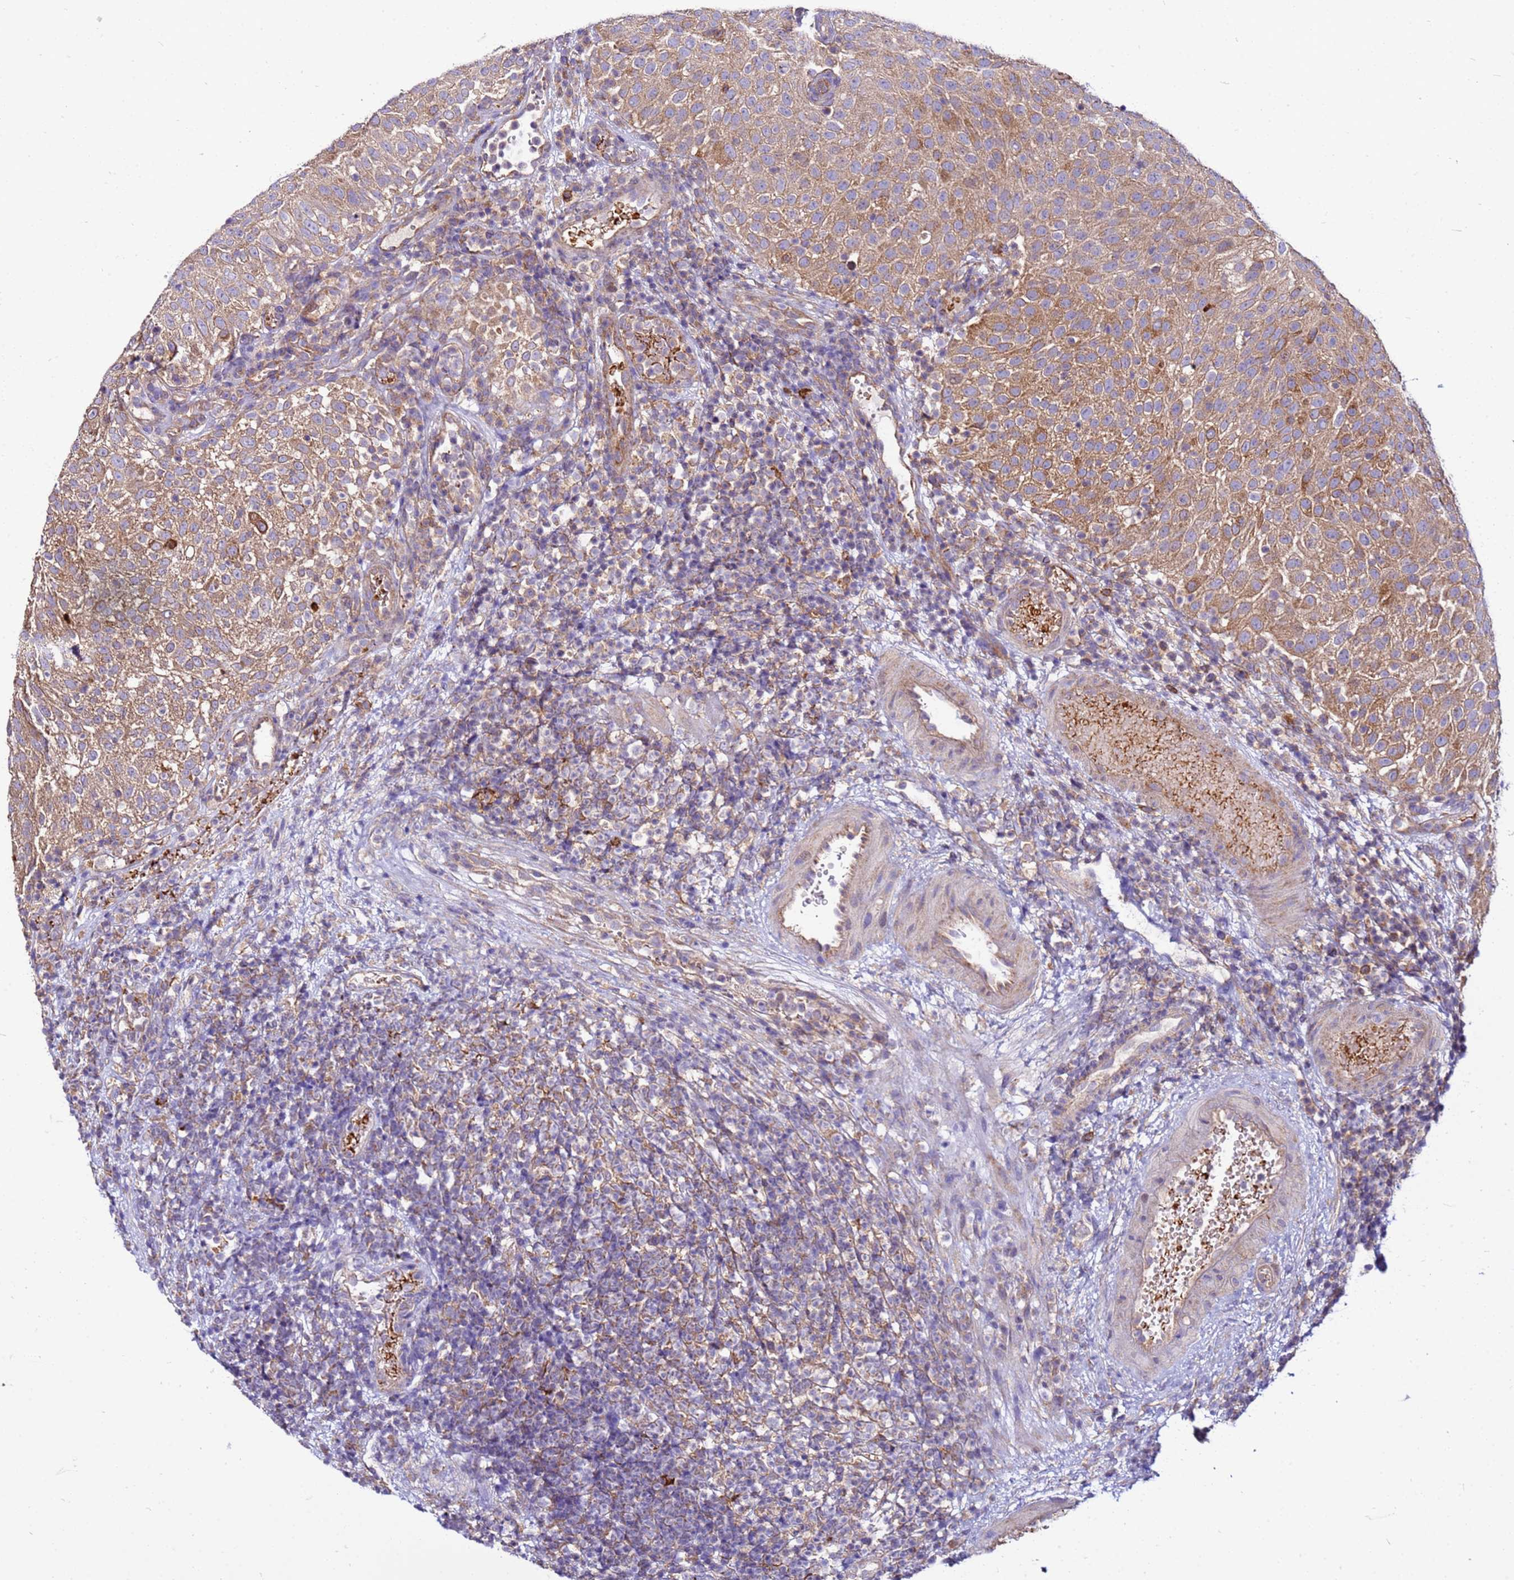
{"staining": {"intensity": "moderate", "quantity": ">75%", "location": "cytoplasmic/membranous"}, "tissue": "urothelial cancer", "cell_type": "Tumor cells", "image_type": "cancer", "snomed": [{"axis": "morphology", "description": "Urothelial carcinoma, Low grade"}, {"axis": "topography", "description": "Urinary bladder"}], "caption": "Immunohistochemistry photomicrograph of urothelial cancer stained for a protein (brown), which displays medium levels of moderate cytoplasmic/membranous positivity in approximately >75% of tumor cells.", "gene": "PKD1", "patient": {"sex": "male", "age": 78}}